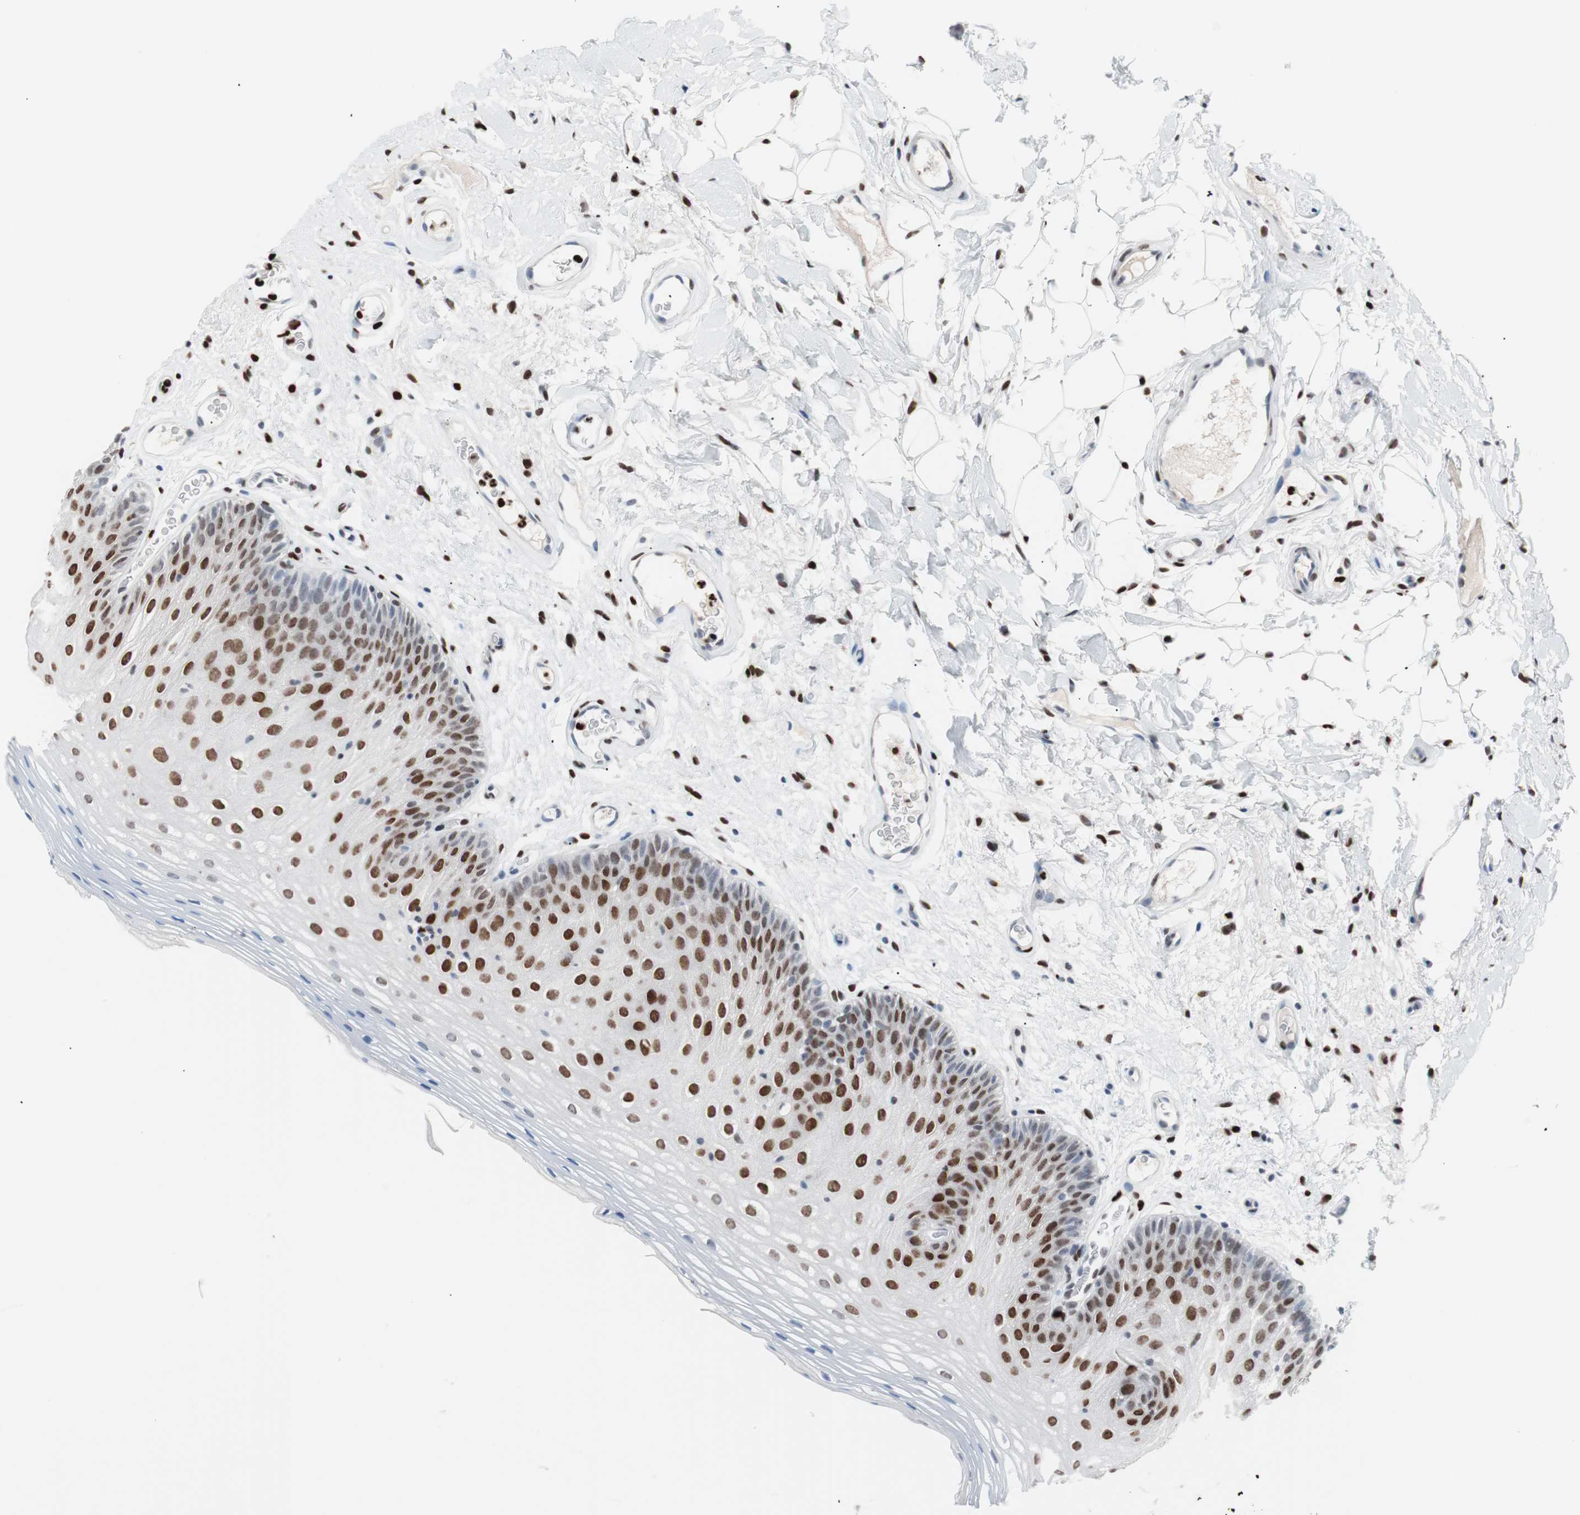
{"staining": {"intensity": "moderate", "quantity": ">75%", "location": "cytoplasmic/membranous"}, "tissue": "oral mucosa", "cell_type": "Squamous epithelial cells", "image_type": "normal", "snomed": [{"axis": "morphology", "description": "Normal tissue, NOS"}, {"axis": "morphology", "description": "Squamous cell carcinoma, NOS"}, {"axis": "topography", "description": "Skeletal muscle"}, {"axis": "topography", "description": "Oral tissue"}], "caption": "Immunohistochemical staining of unremarkable human oral mucosa shows >75% levels of moderate cytoplasmic/membranous protein expression in approximately >75% of squamous epithelial cells.", "gene": "CEBPB", "patient": {"sex": "male", "age": 71}}